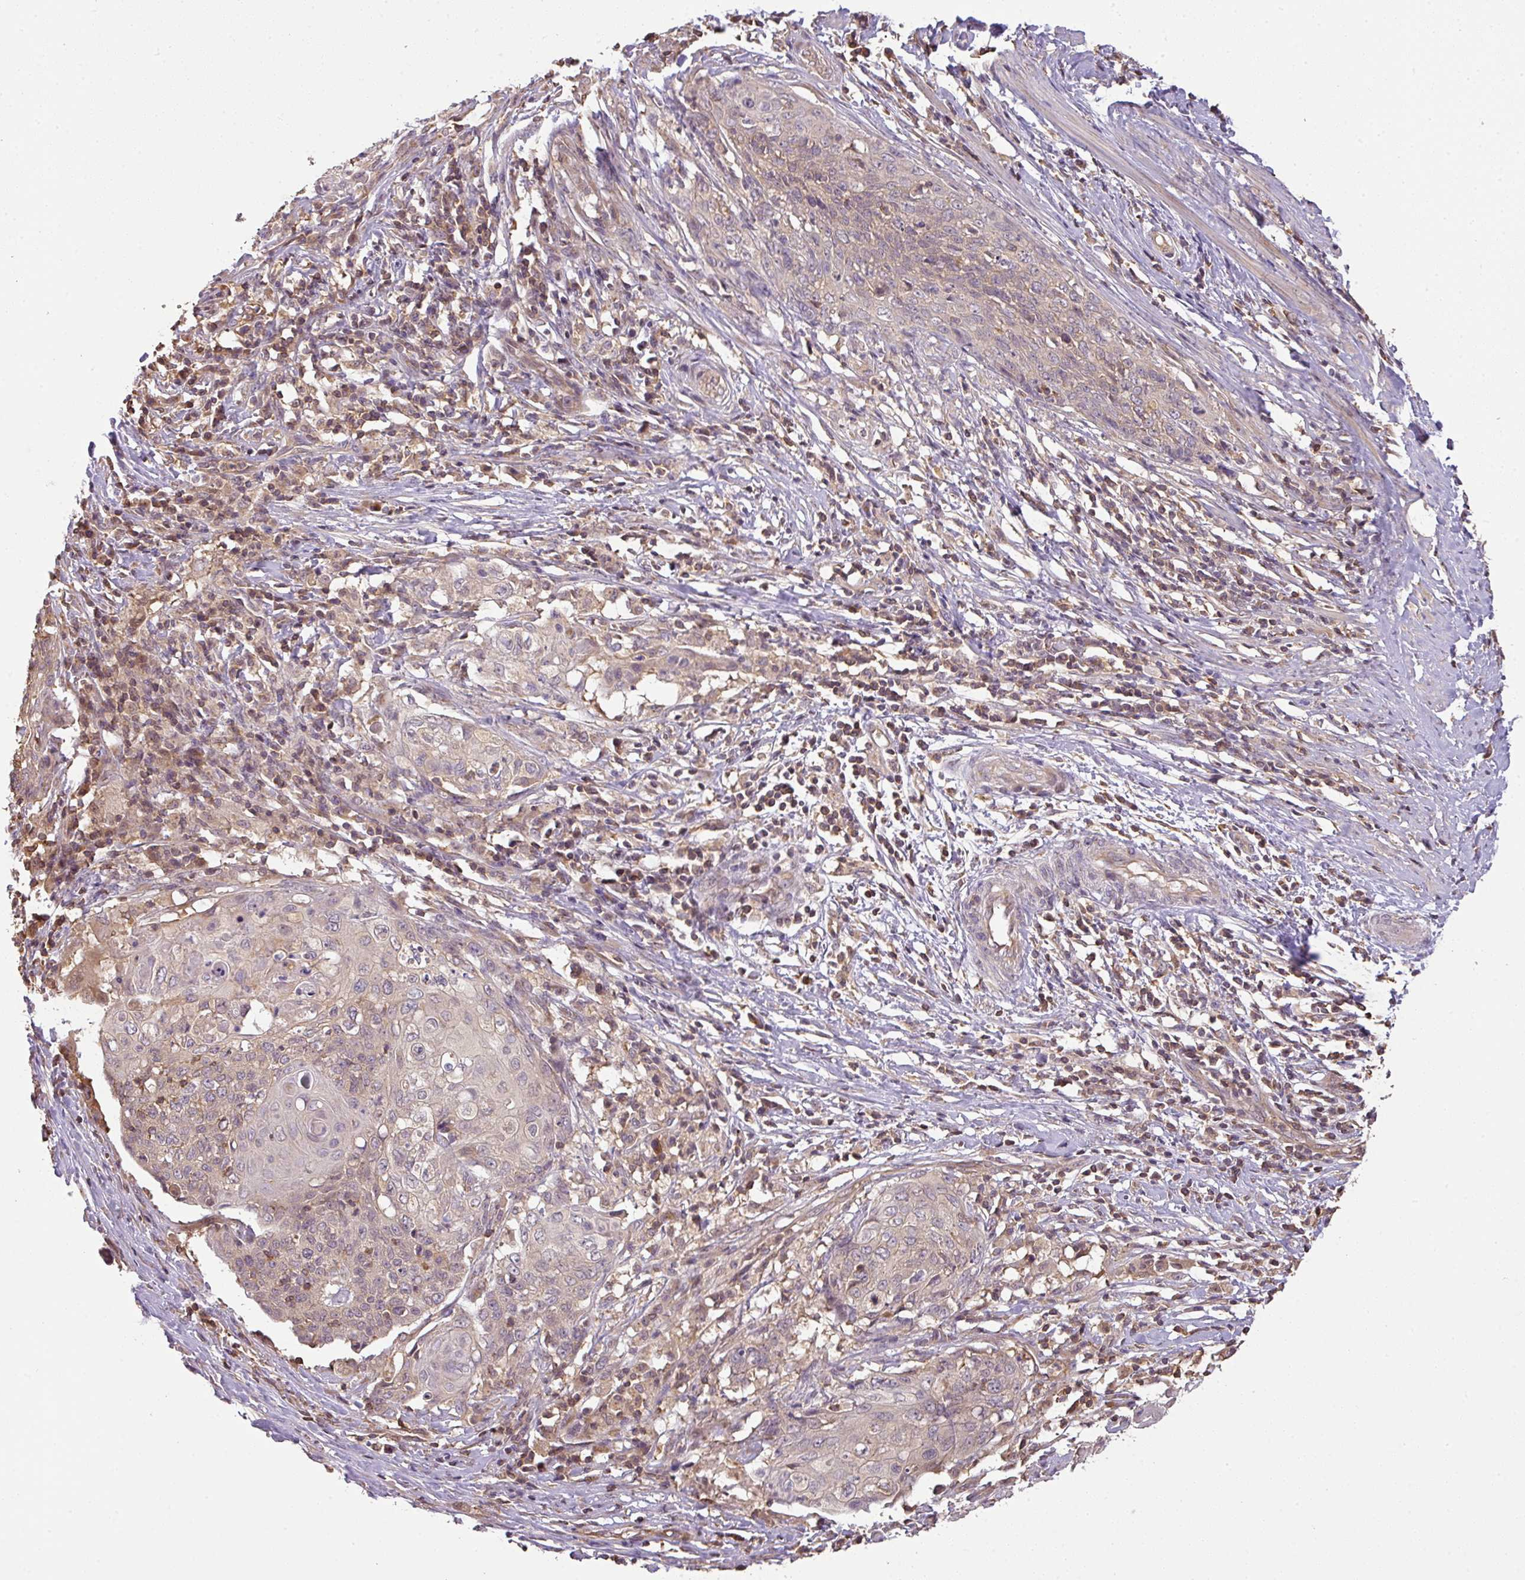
{"staining": {"intensity": "weak", "quantity": "<25%", "location": "cytoplasmic/membranous"}, "tissue": "cervical cancer", "cell_type": "Tumor cells", "image_type": "cancer", "snomed": [{"axis": "morphology", "description": "Squamous cell carcinoma, NOS"}, {"axis": "topography", "description": "Cervix"}], "caption": "Tumor cells are negative for protein expression in human cervical cancer.", "gene": "TCL1B", "patient": {"sex": "female", "age": 39}}